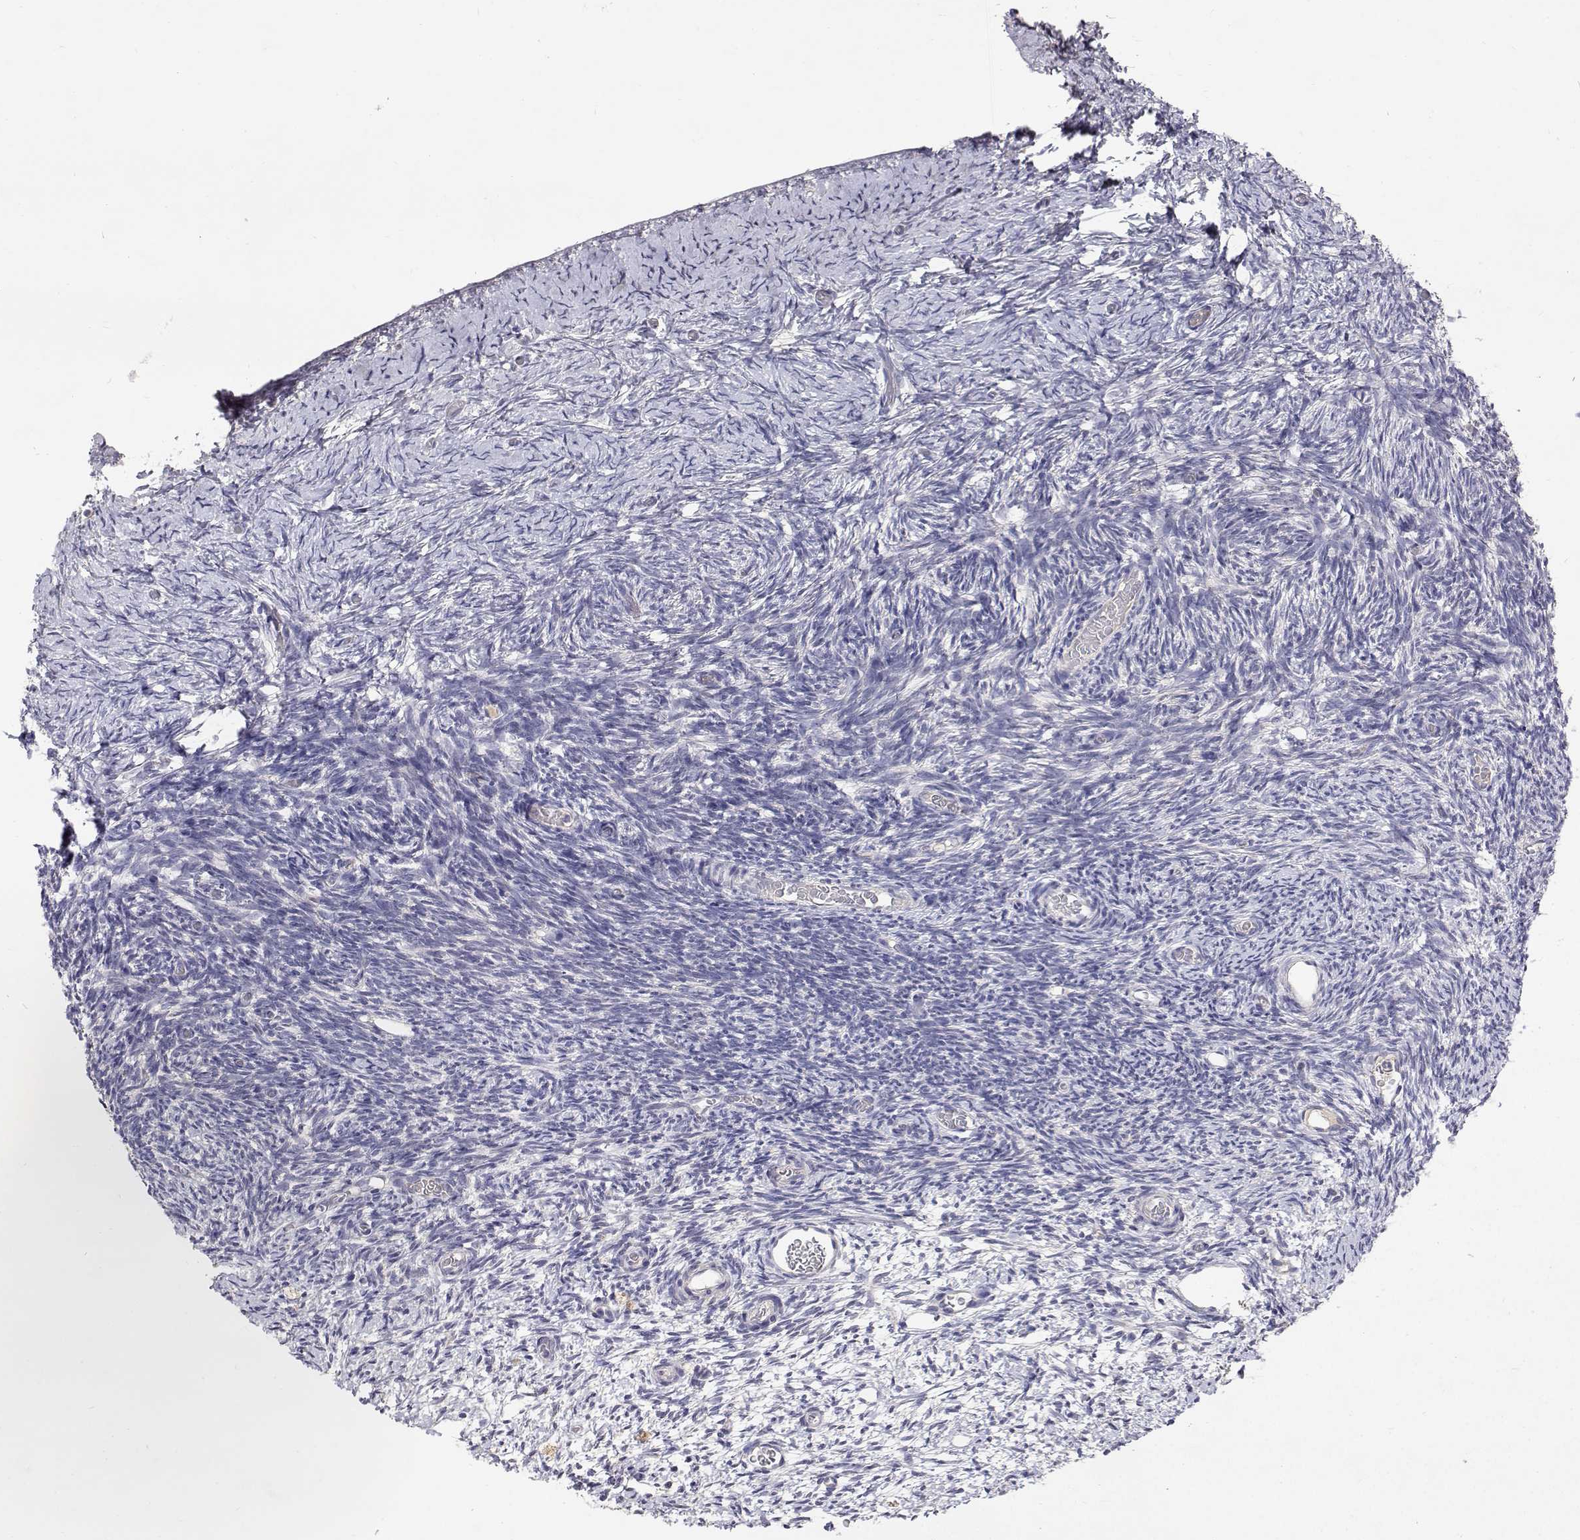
{"staining": {"intensity": "moderate", "quantity": "25%-75%", "location": "cytoplasmic/membranous"}, "tissue": "ovary", "cell_type": "Follicle cells", "image_type": "normal", "snomed": [{"axis": "morphology", "description": "Normal tissue, NOS"}, {"axis": "topography", "description": "Ovary"}], "caption": "An image of ovary stained for a protein shows moderate cytoplasmic/membranous brown staining in follicle cells. The staining is performed using DAB brown chromogen to label protein expression. The nuclei are counter-stained blue using hematoxylin.", "gene": "TRIM60", "patient": {"sex": "female", "age": 39}}